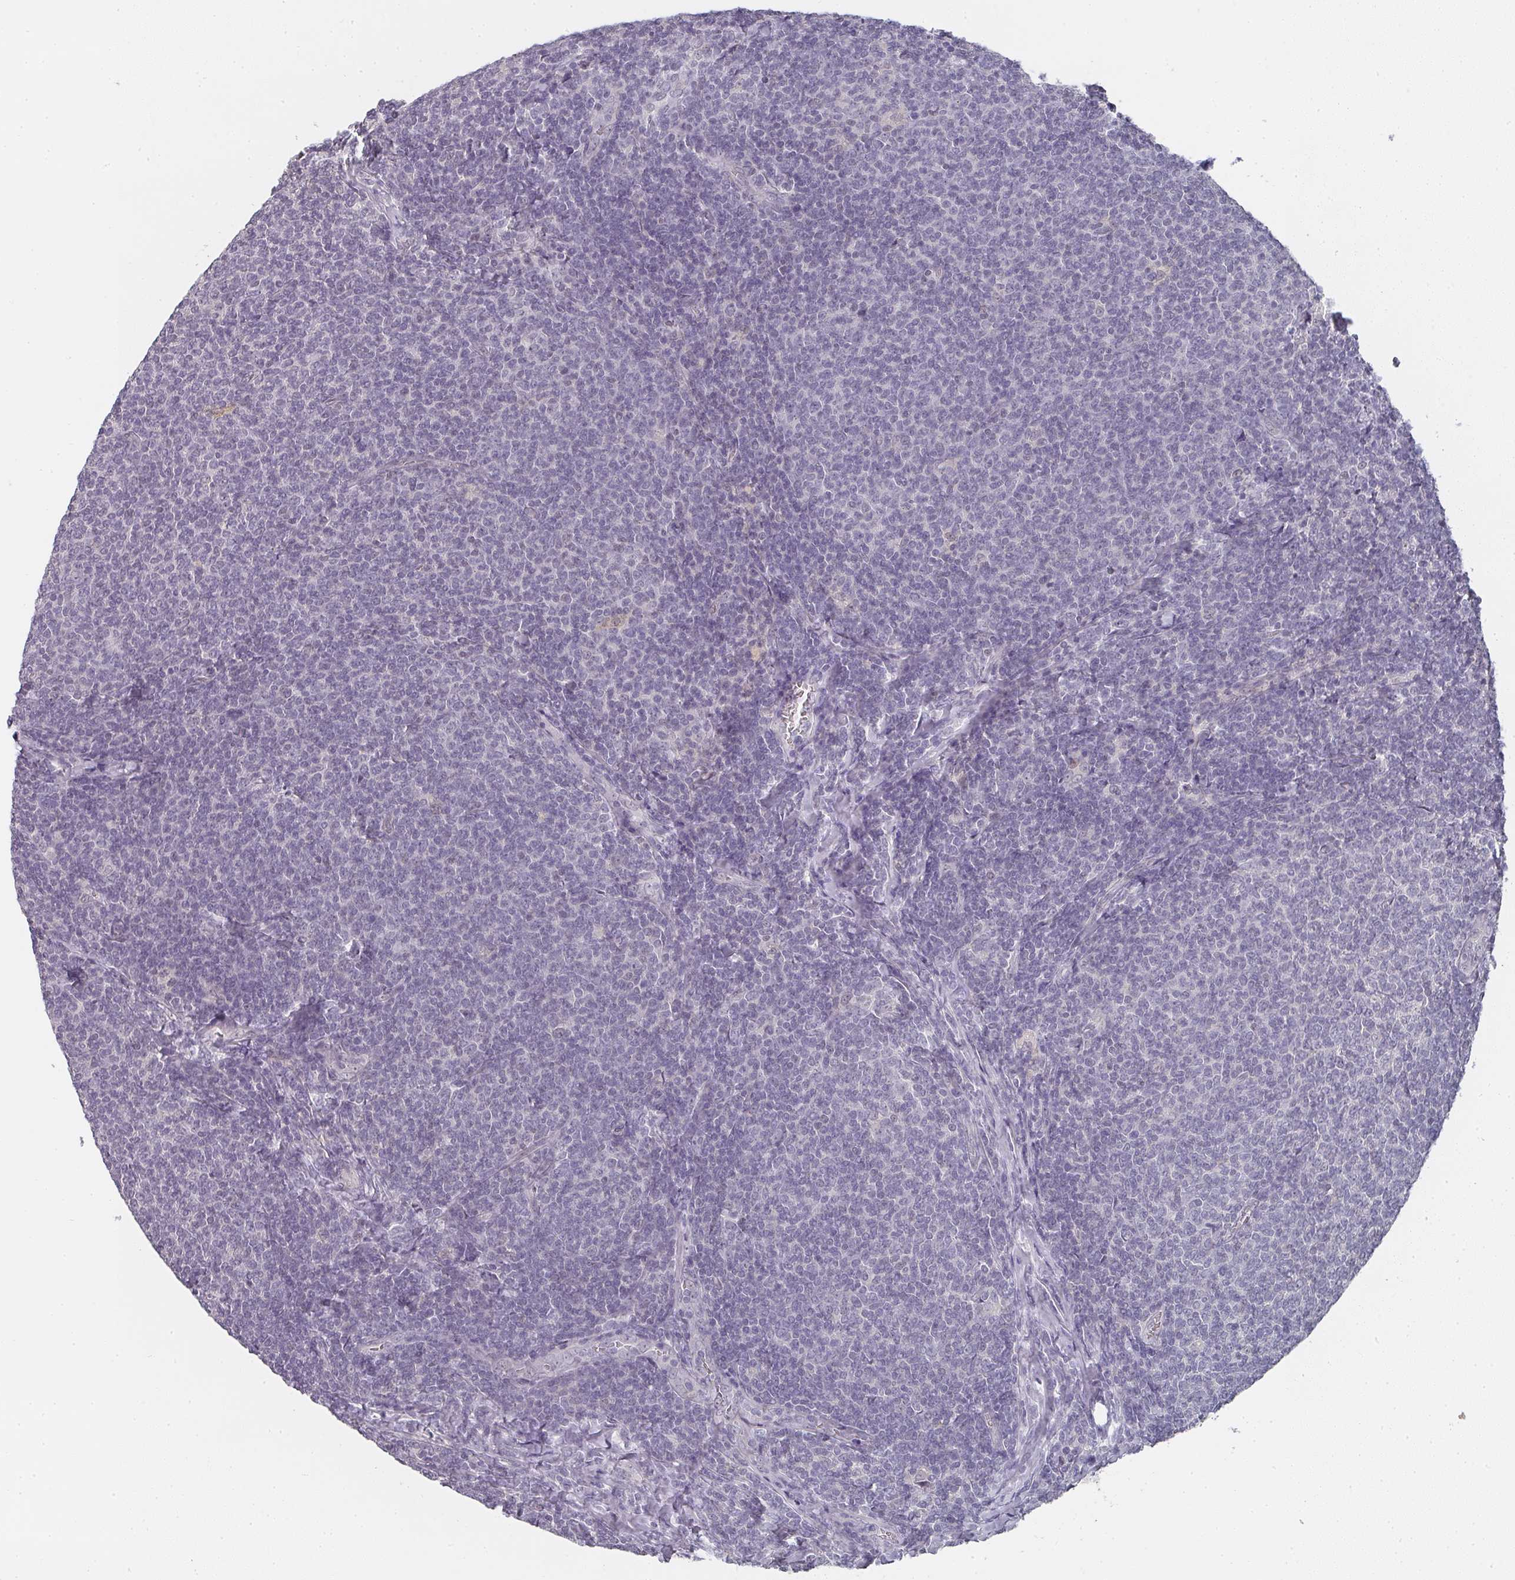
{"staining": {"intensity": "negative", "quantity": "none", "location": "none"}, "tissue": "lymphoma", "cell_type": "Tumor cells", "image_type": "cancer", "snomed": [{"axis": "morphology", "description": "Malignant lymphoma, non-Hodgkin's type, Low grade"}, {"axis": "topography", "description": "Lymph node"}], "caption": "Tumor cells show no significant protein staining in low-grade malignant lymphoma, non-Hodgkin's type.", "gene": "SHISA2", "patient": {"sex": "male", "age": 52}}